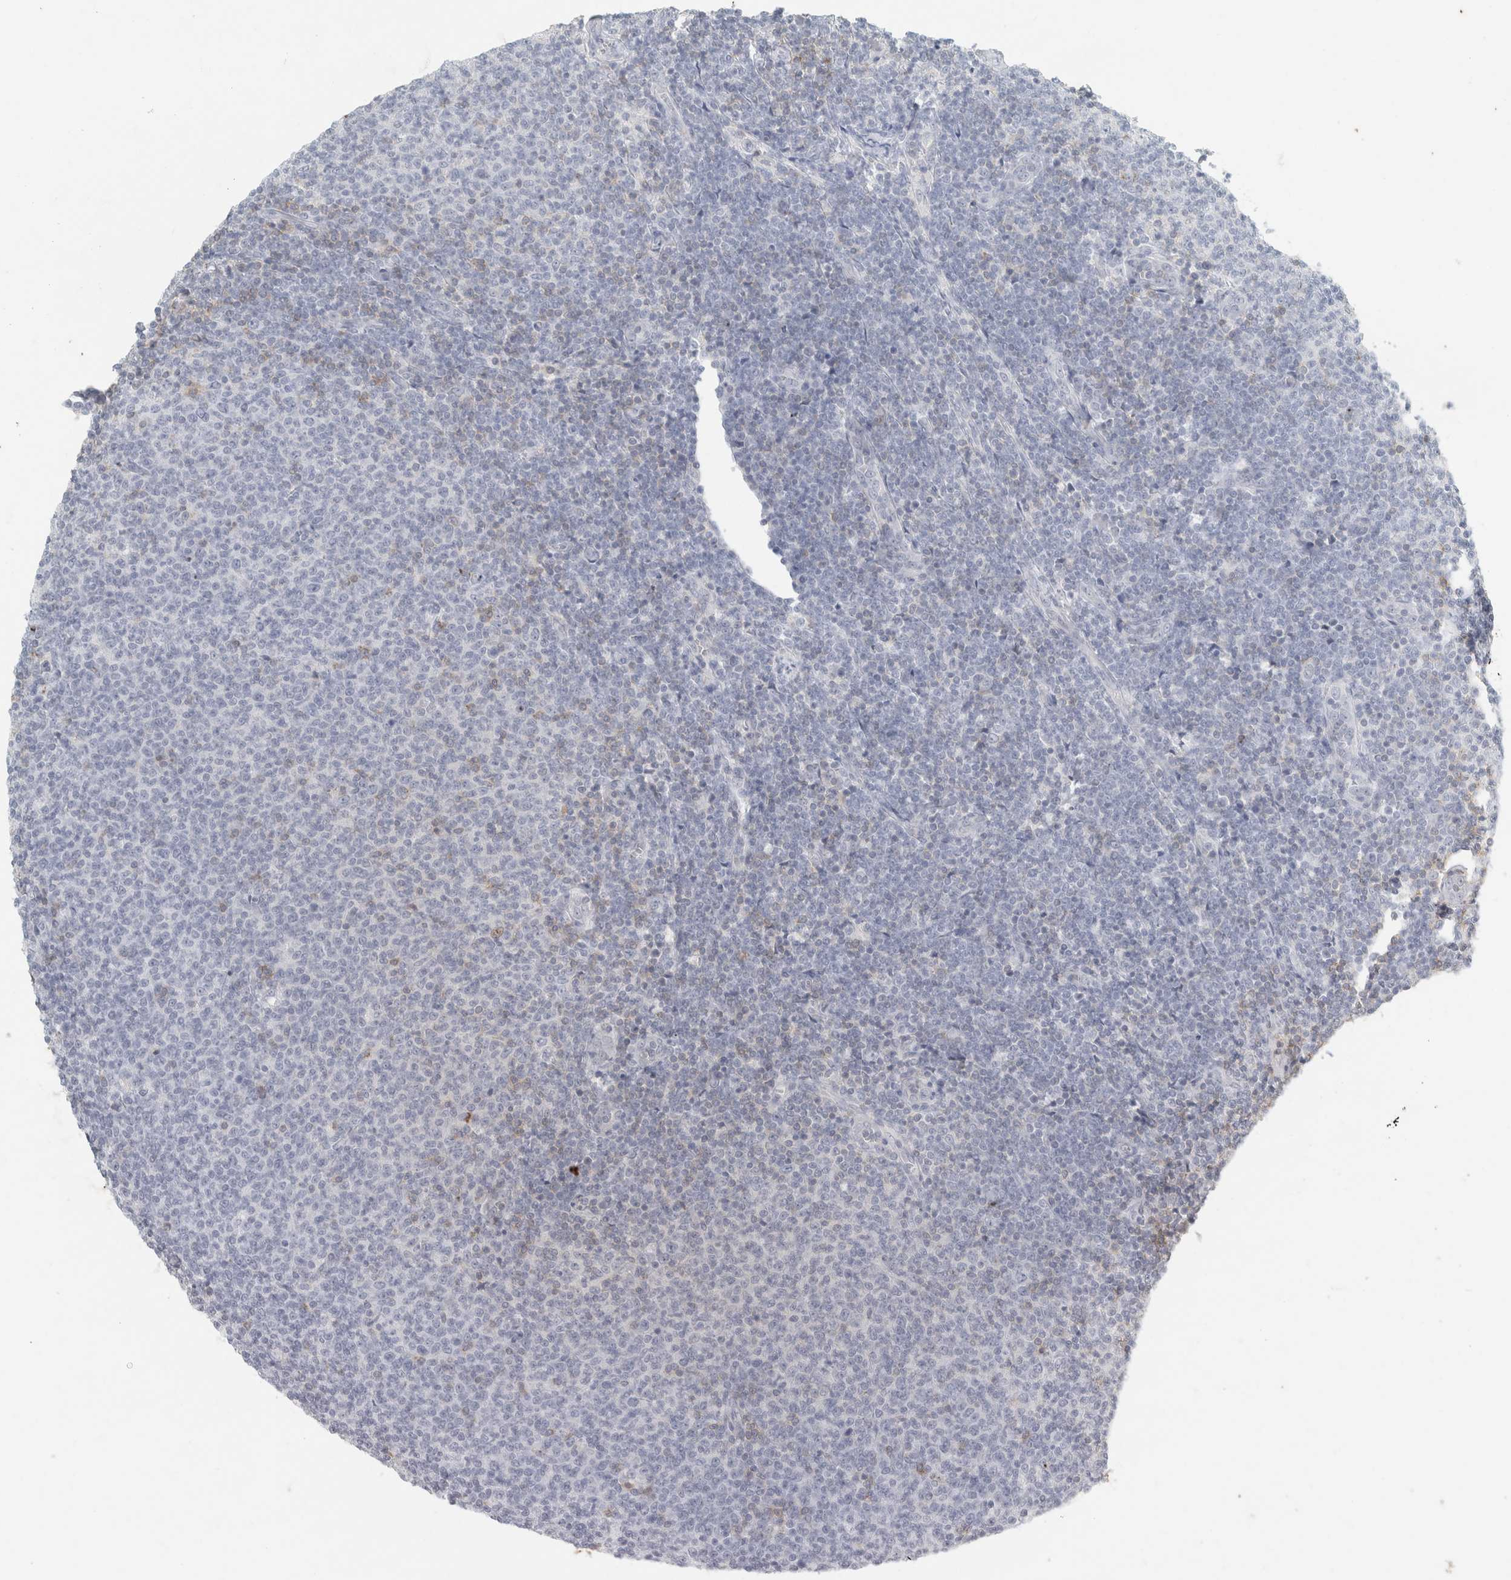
{"staining": {"intensity": "negative", "quantity": "none", "location": "none"}, "tissue": "lymphoma", "cell_type": "Tumor cells", "image_type": "cancer", "snomed": [{"axis": "morphology", "description": "Malignant lymphoma, non-Hodgkin's type, Low grade"}, {"axis": "topography", "description": "Lymph node"}], "caption": "IHC photomicrograph of neoplastic tissue: low-grade malignant lymphoma, non-Hodgkin's type stained with DAB (3,3'-diaminobenzidine) exhibits no significant protein staining in tumor cells.", "gene": "TRAT1", "patient": {"sex": "male", "age": 66}}